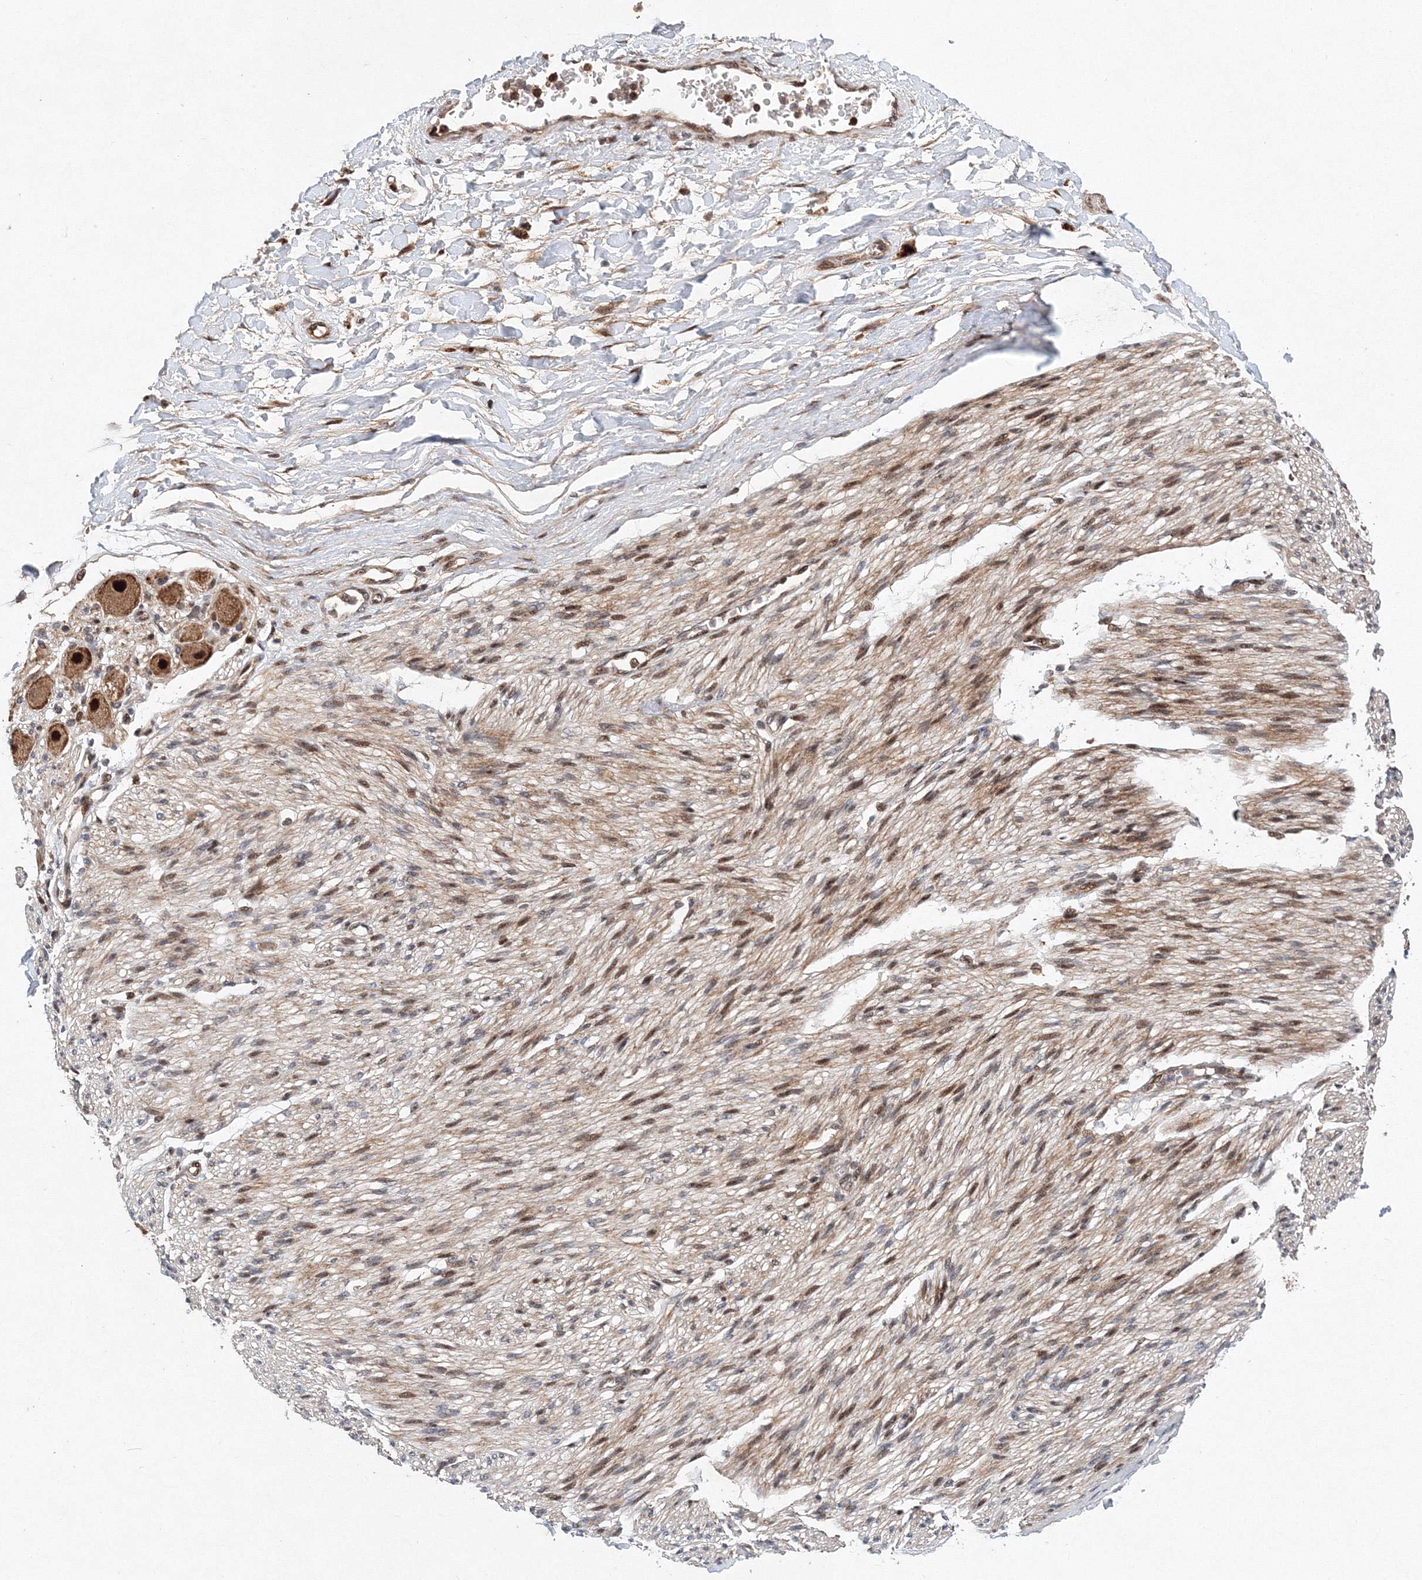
{"staining": {"intensity": "moderate", "quantity": ">75%", "location": "cytoplasmic/membranous"}, "tissue": "adipose tissue", "cell_type": "Adipocytes", "image_type": "normal", "snomed": [{"axis": "morphology", "description": "Normal tissue, NOS"}, {"axis": "topography", "description": "Kidney"}, {"axis": "topography", "description": "Peripheral nerve tissue"}], "caption": "The histopathology image demonstrates staining of normal adipose tissue, revealing moderate cytoplasmic/membranous protein positivity (brown color) within adipocytes. Immunohistochemistry (ihc) stains the protein of interest in brown and the nuclei are stained blue.", "gene": "ANKAR", "patient": {"sex": "male", "age": 7}}